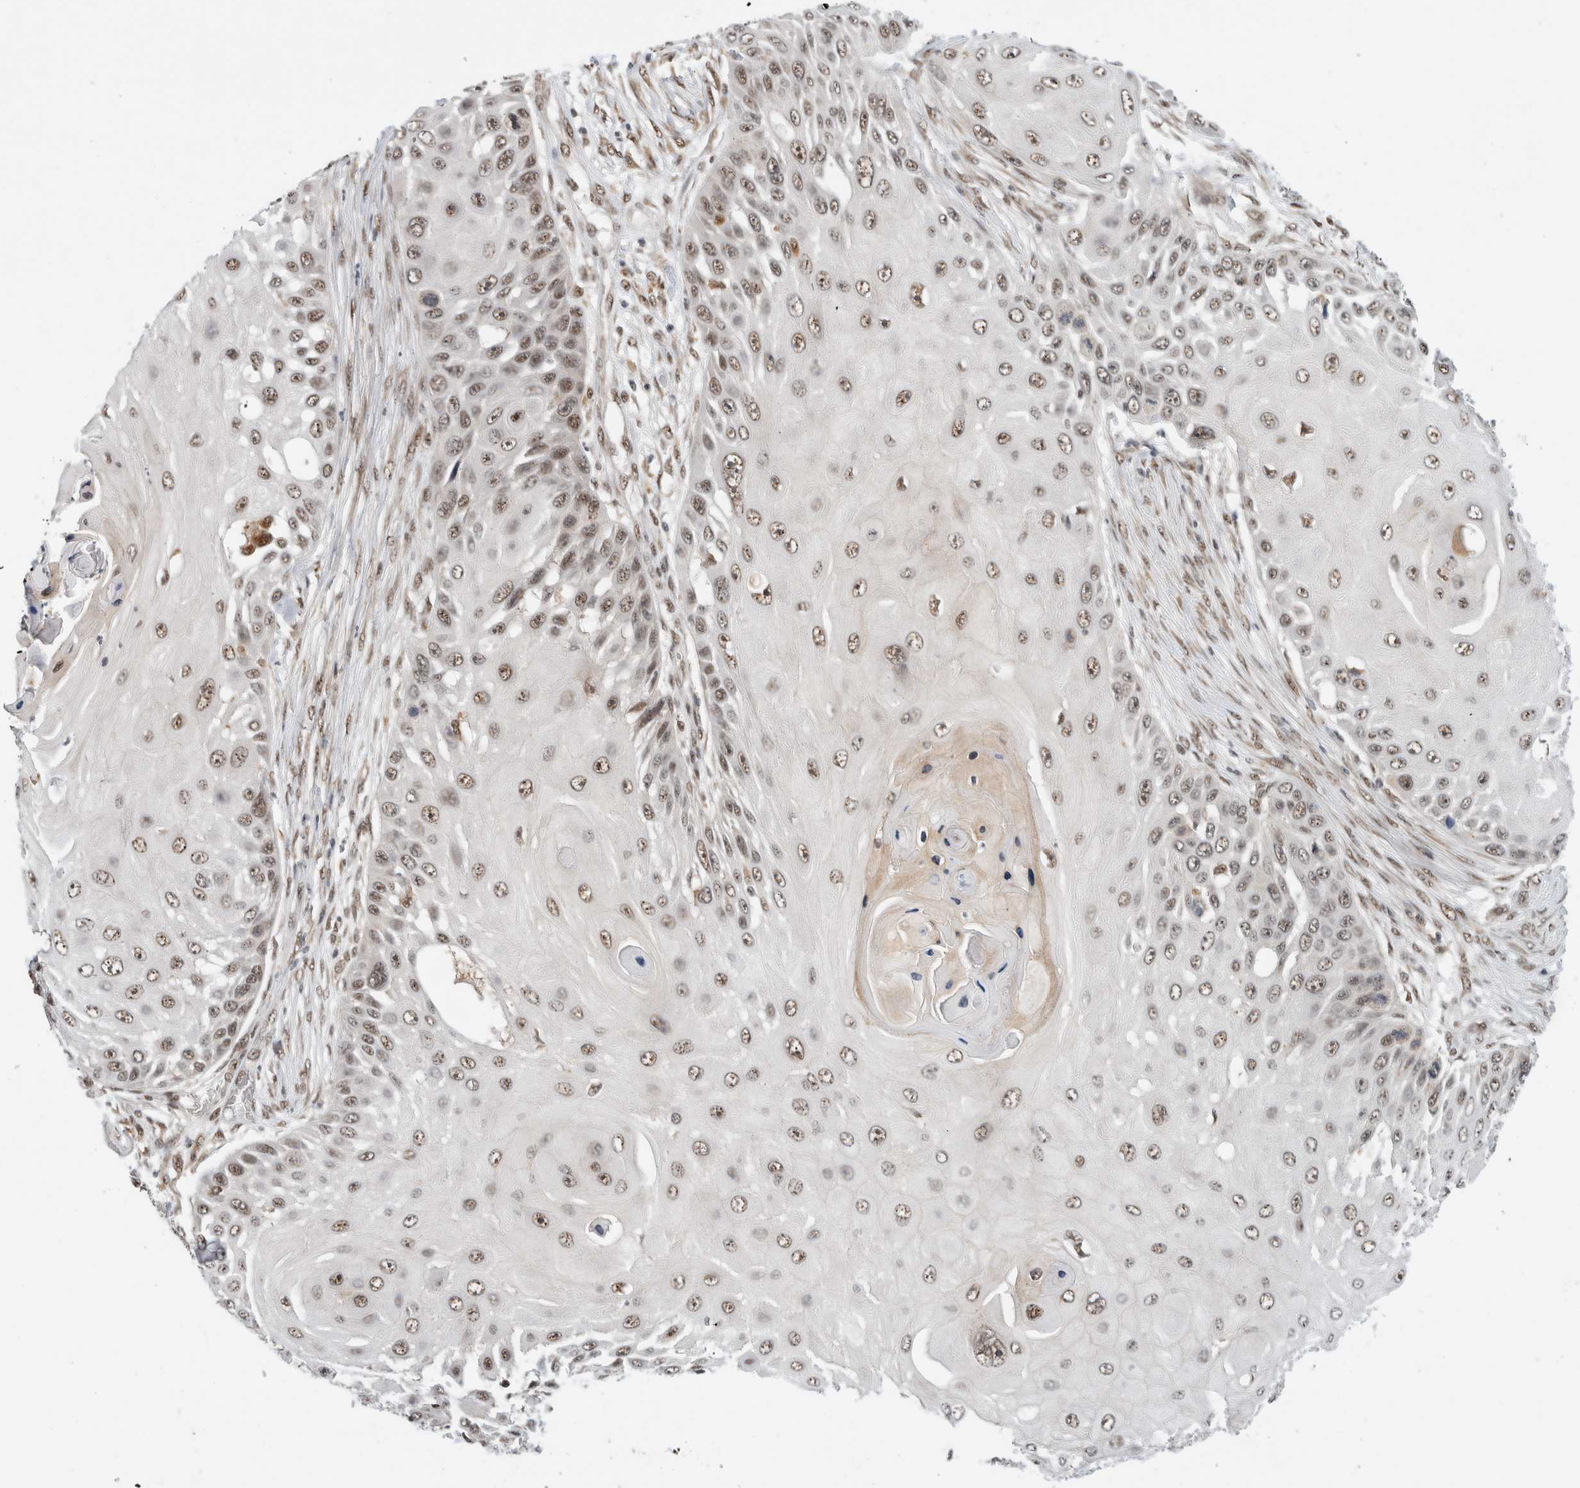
{"staining": {"intensity": "weak", "quantity": ">75%", "location": "nuclear"}, "tissue": "skin cancer", "cell_type": "Tumor cells", "image_type": "cancer", "snomed": [{"axis": "morphology", "description": "Squamous cell carcinoma, NOS"}, {"axis": "topography", "description": "Skin"}], "caption": "About >75% of tumor cells in human skin cancer display weak nuclear protein expression as visualized by brown immunohistochemical staining.", "gene": "NCAPG2", "patient": {"sex": "female", "age": 44}}